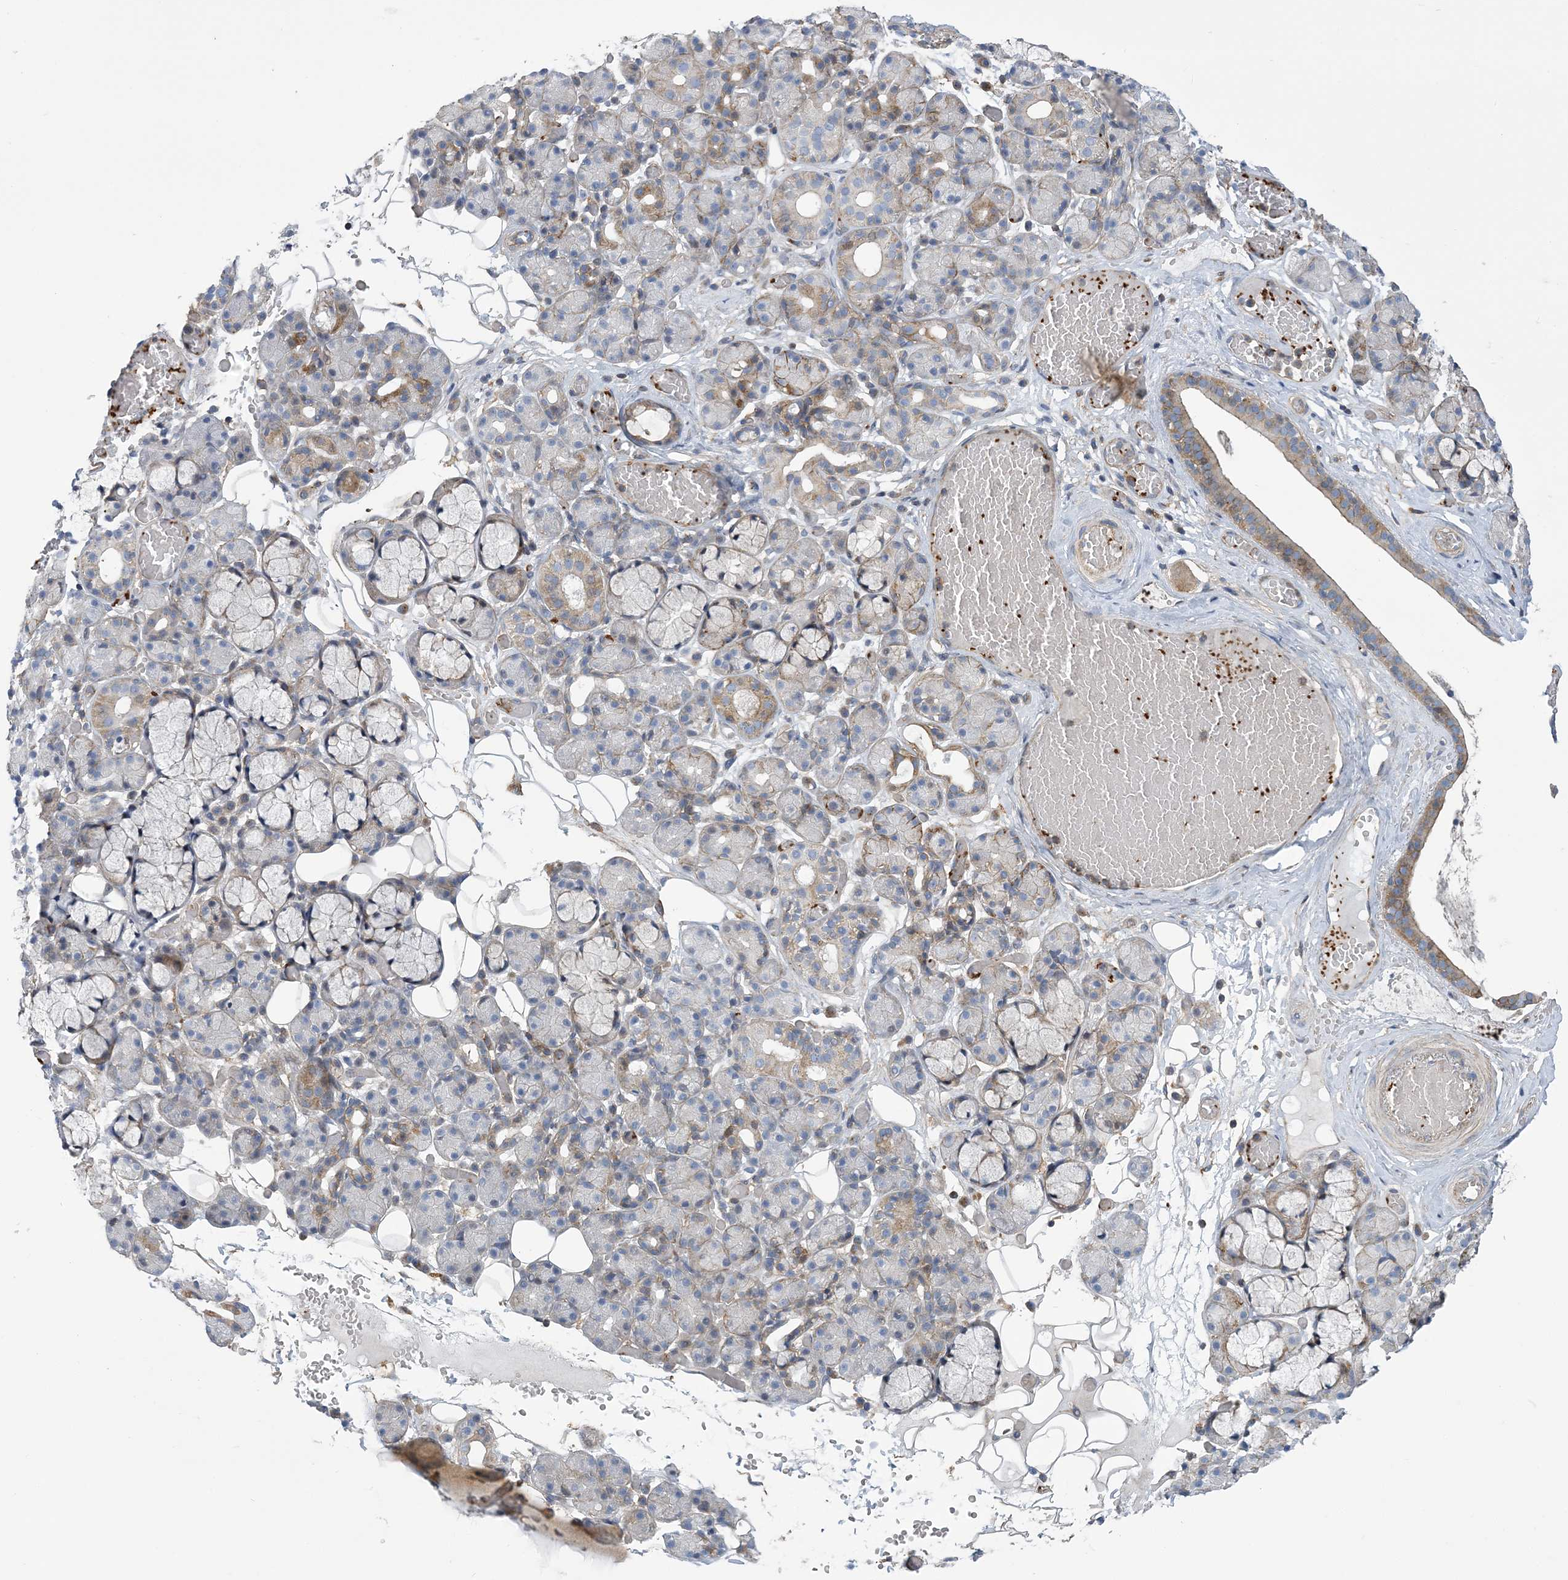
{"staining": {"intensity": "moderate", "quantity": "<25%", "location": "cytoplasmic/membranous"}, "tissue": "salivary gland", "cell_type": "Glandular cells", "image_type": "normal", "snomed": [{"axis": "morphology", "description": "Normal tissue, NOS"}, {"axis": "topography", "description": "Salivary gland"}], "caption": "High-magnification brightfield microscopy of normal salivary gland stained with DAB (brown) and counterstained with hematoxylin (blue). glandular cells exhibit moderate cytoplasmic/membranous expression is appreciated in about<25% of cells.", "gene": "ARAP2", "patient": {"sex": "male", "age": 63}}